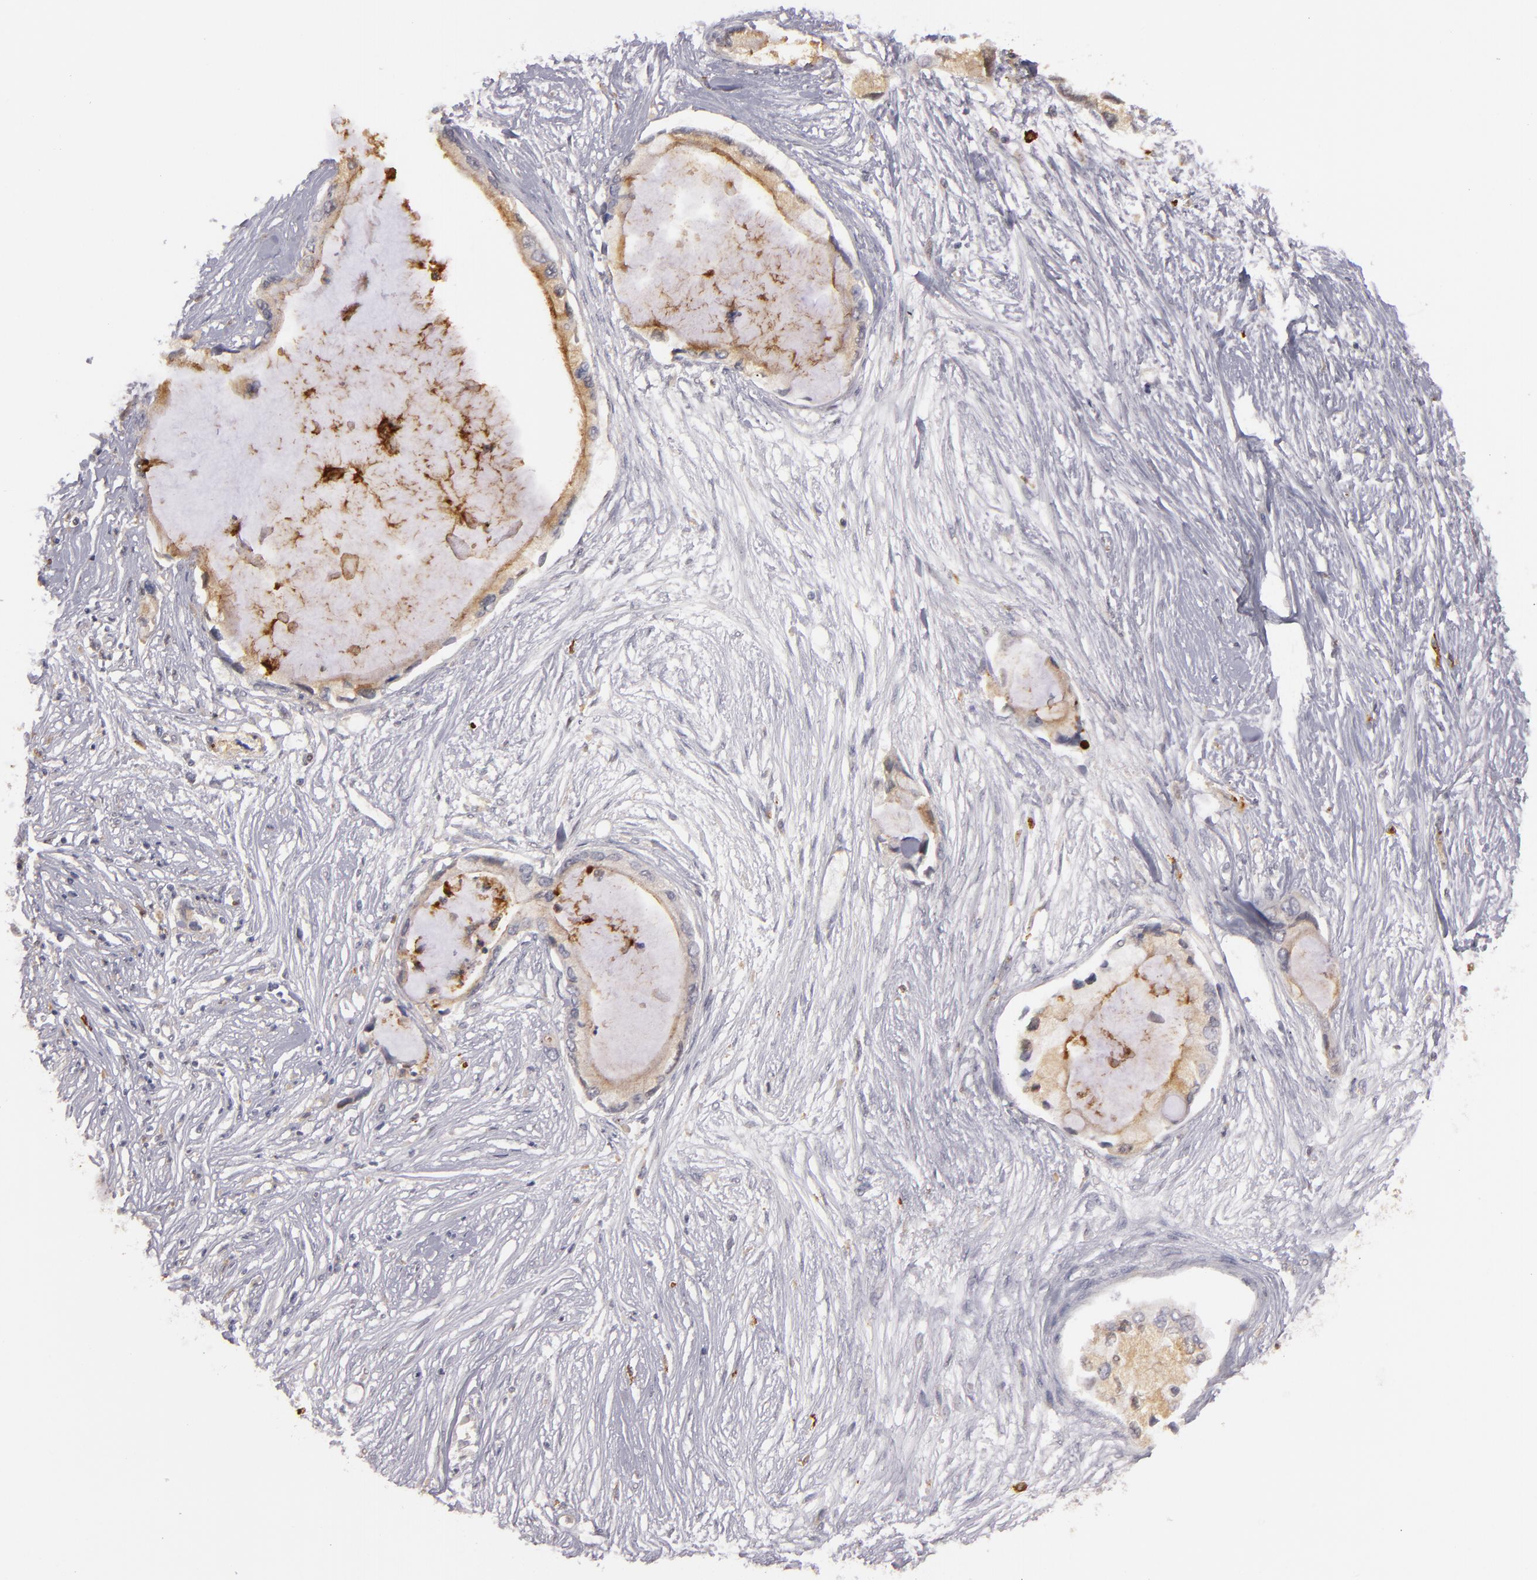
{"staining": {"intensity": "weak", "quantity": ">75%", "location": "cytoplasmic/membranous"}, "tissue": "pancreatic cancer", "cell_type": "Tumor cells", "image_type": "cancer", "snomed": [{"axis": "morphology", "description": "Adenocarcinoma, NOS"}, {"axis": "topography", "description": "Pancreas"}], "caption": "Human pancreatic adenocarcinoma stained with a brown dye displays weak cytoplasmic/membranous positive expression in about >75% of tumor cells.", "gene": "STX3", "patient": {"sex": "female", "age": 59}}